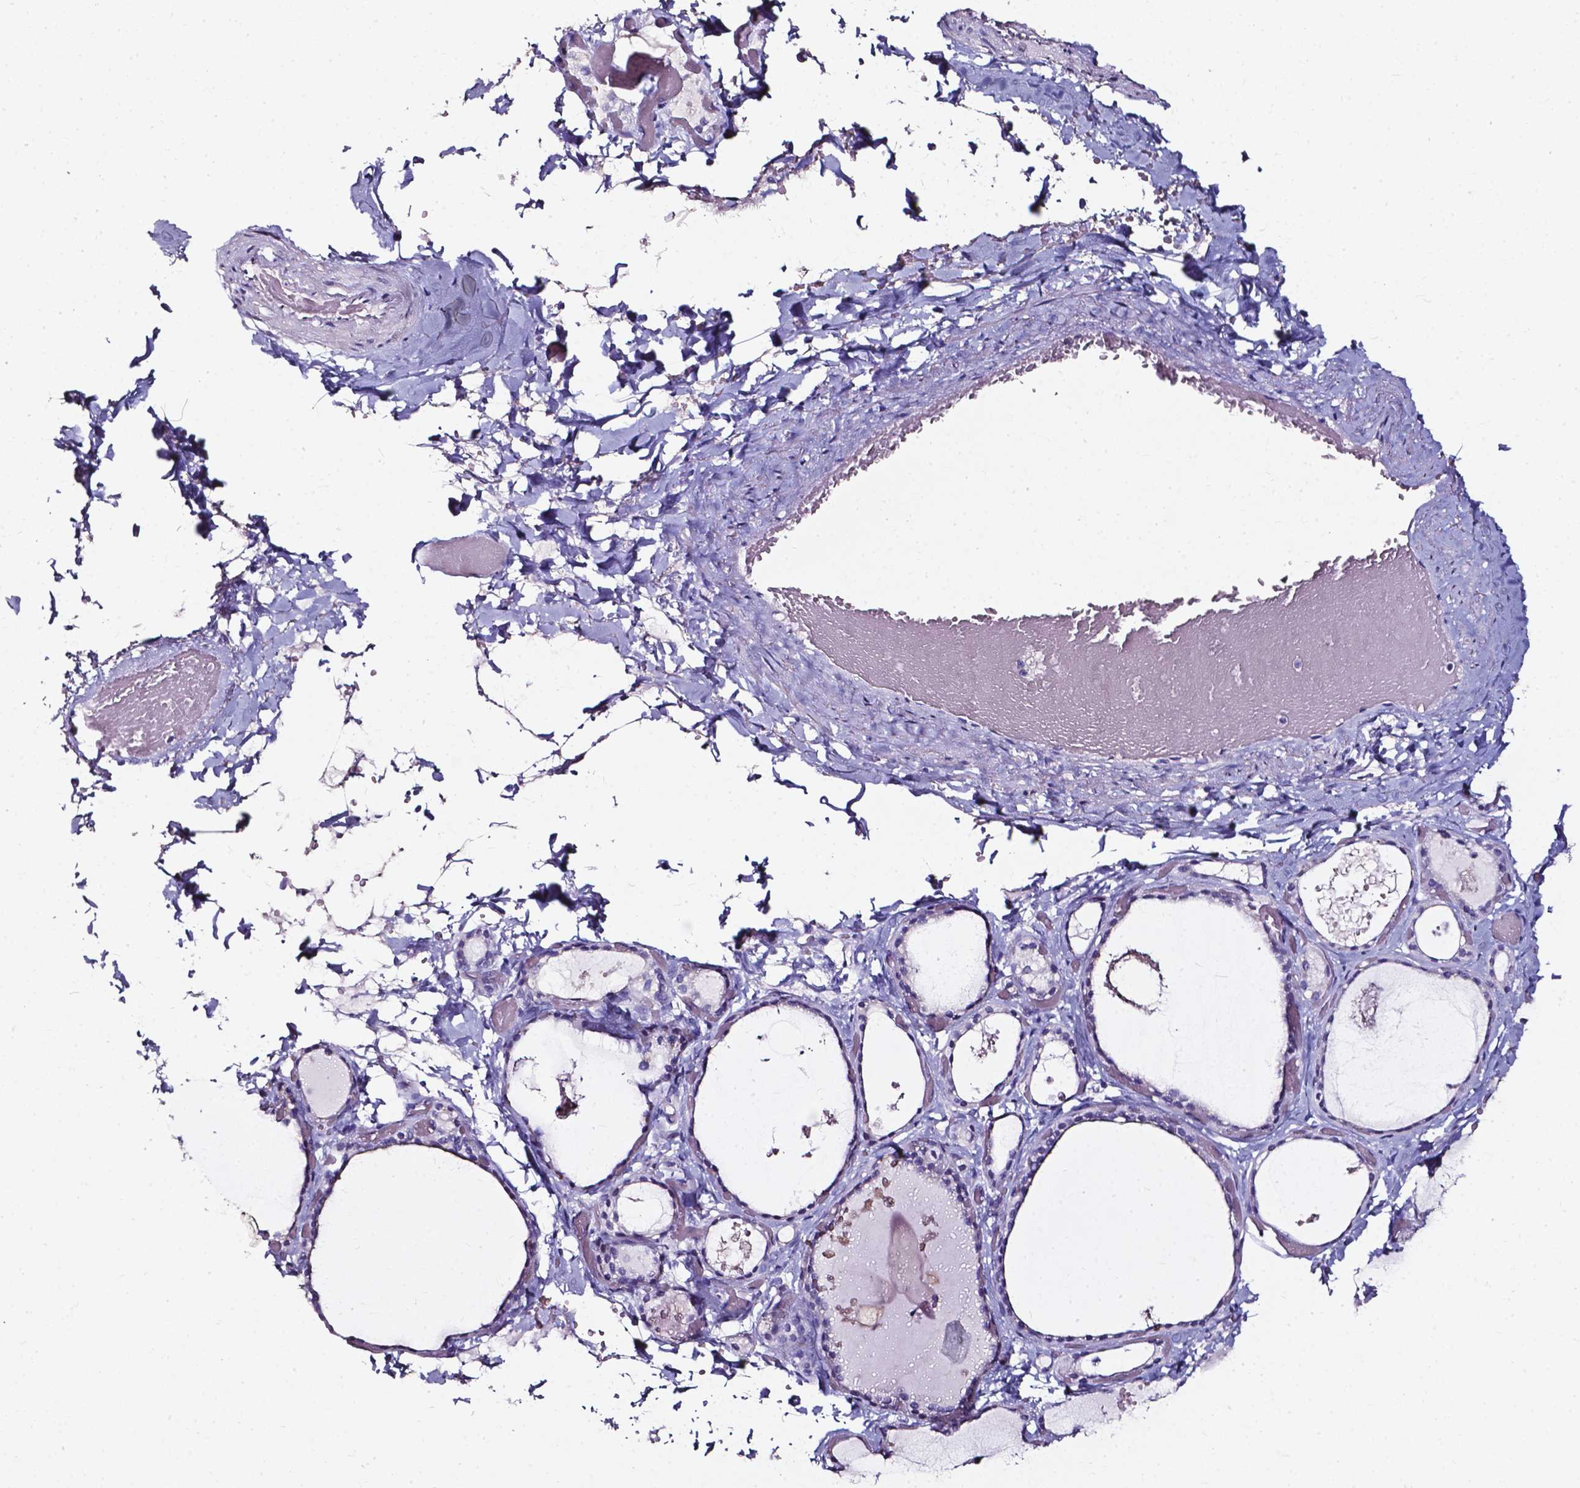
{"staining": {"intensity": "negative", "quantity": "none", "location": "none"}, "tissue": "thyroid gland", "cell_type": "Glandular cells", "image_type": "normal", "snomed": [{"axis": "morphology", "description": "Normal tissue, NOS"}, {"axis": "topography", "description": "Thyroid gland"}], "caption": "High power microscopy micrograph of an immunohistochemistry (IHC) photomicrograph of unremarkable thyroid gland, revealing no significant expression in glandular cells. The staining is performed using DAB brown chromogen with nuclei counter-stained in using hematoxylin.", "gene": "DEFA5", "patient": {"sex": "female", "age": 56}}